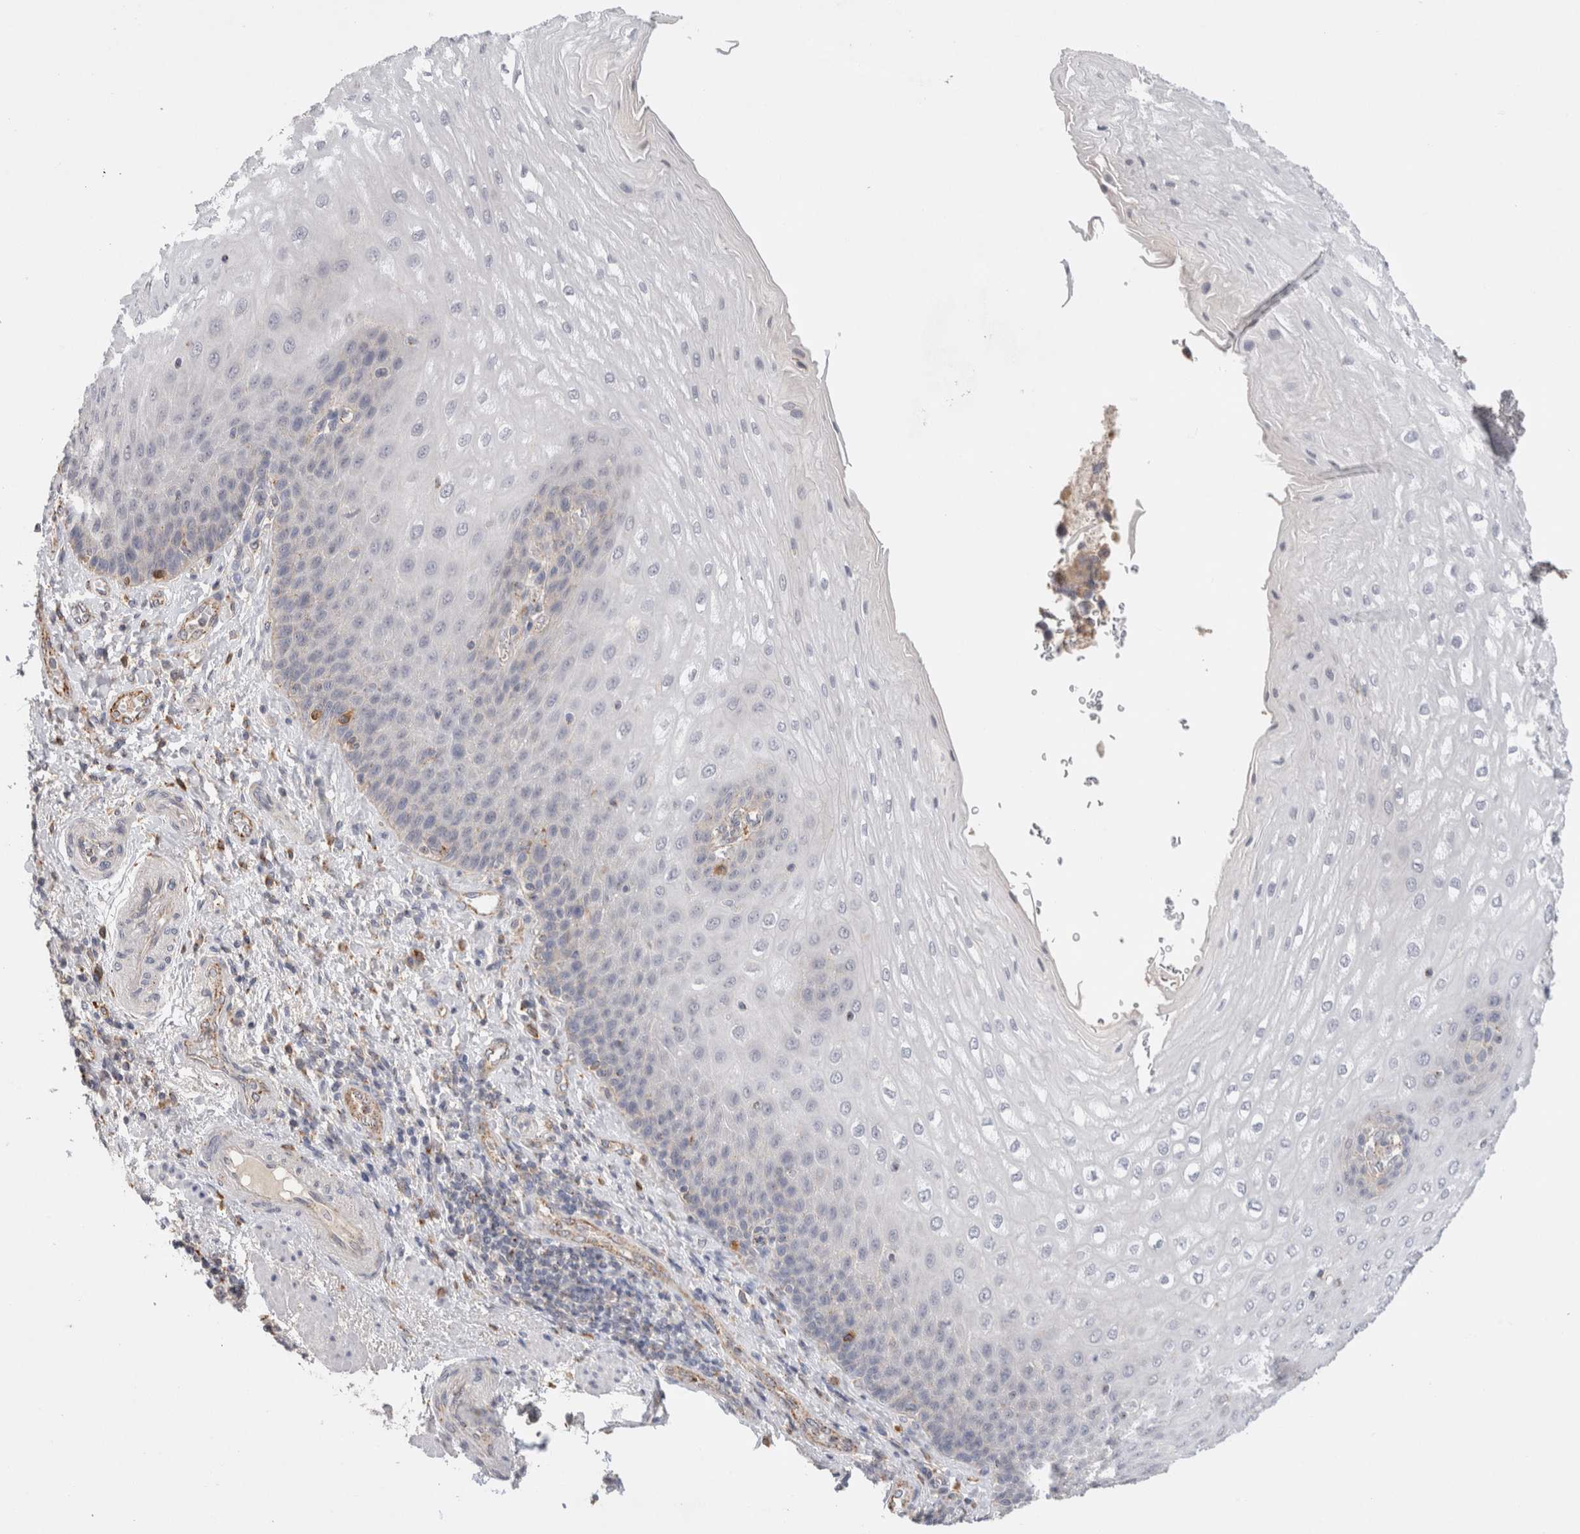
{"staining": {"intensity": "weak", "quantity": "<25%", "location": "cytoplasmic/membranous"}, "tissue": "esophagus", "cell_type": "Squamous epithelial cells", "image_type": "normal", "snomed": [{"axis": "morphology", "description": "Normal tissue, NOS"}, {"axis": "topography", "description": "Esophagus"}], "caption": "IHC image of unremarkable esophagus: esophagus stained with DAB (3,3'-diaminobenzidine) displays no significant protein staining in squamous epithelial cells.", "gene": "GNS", "patient": {"sex": "male", "age": 54}}